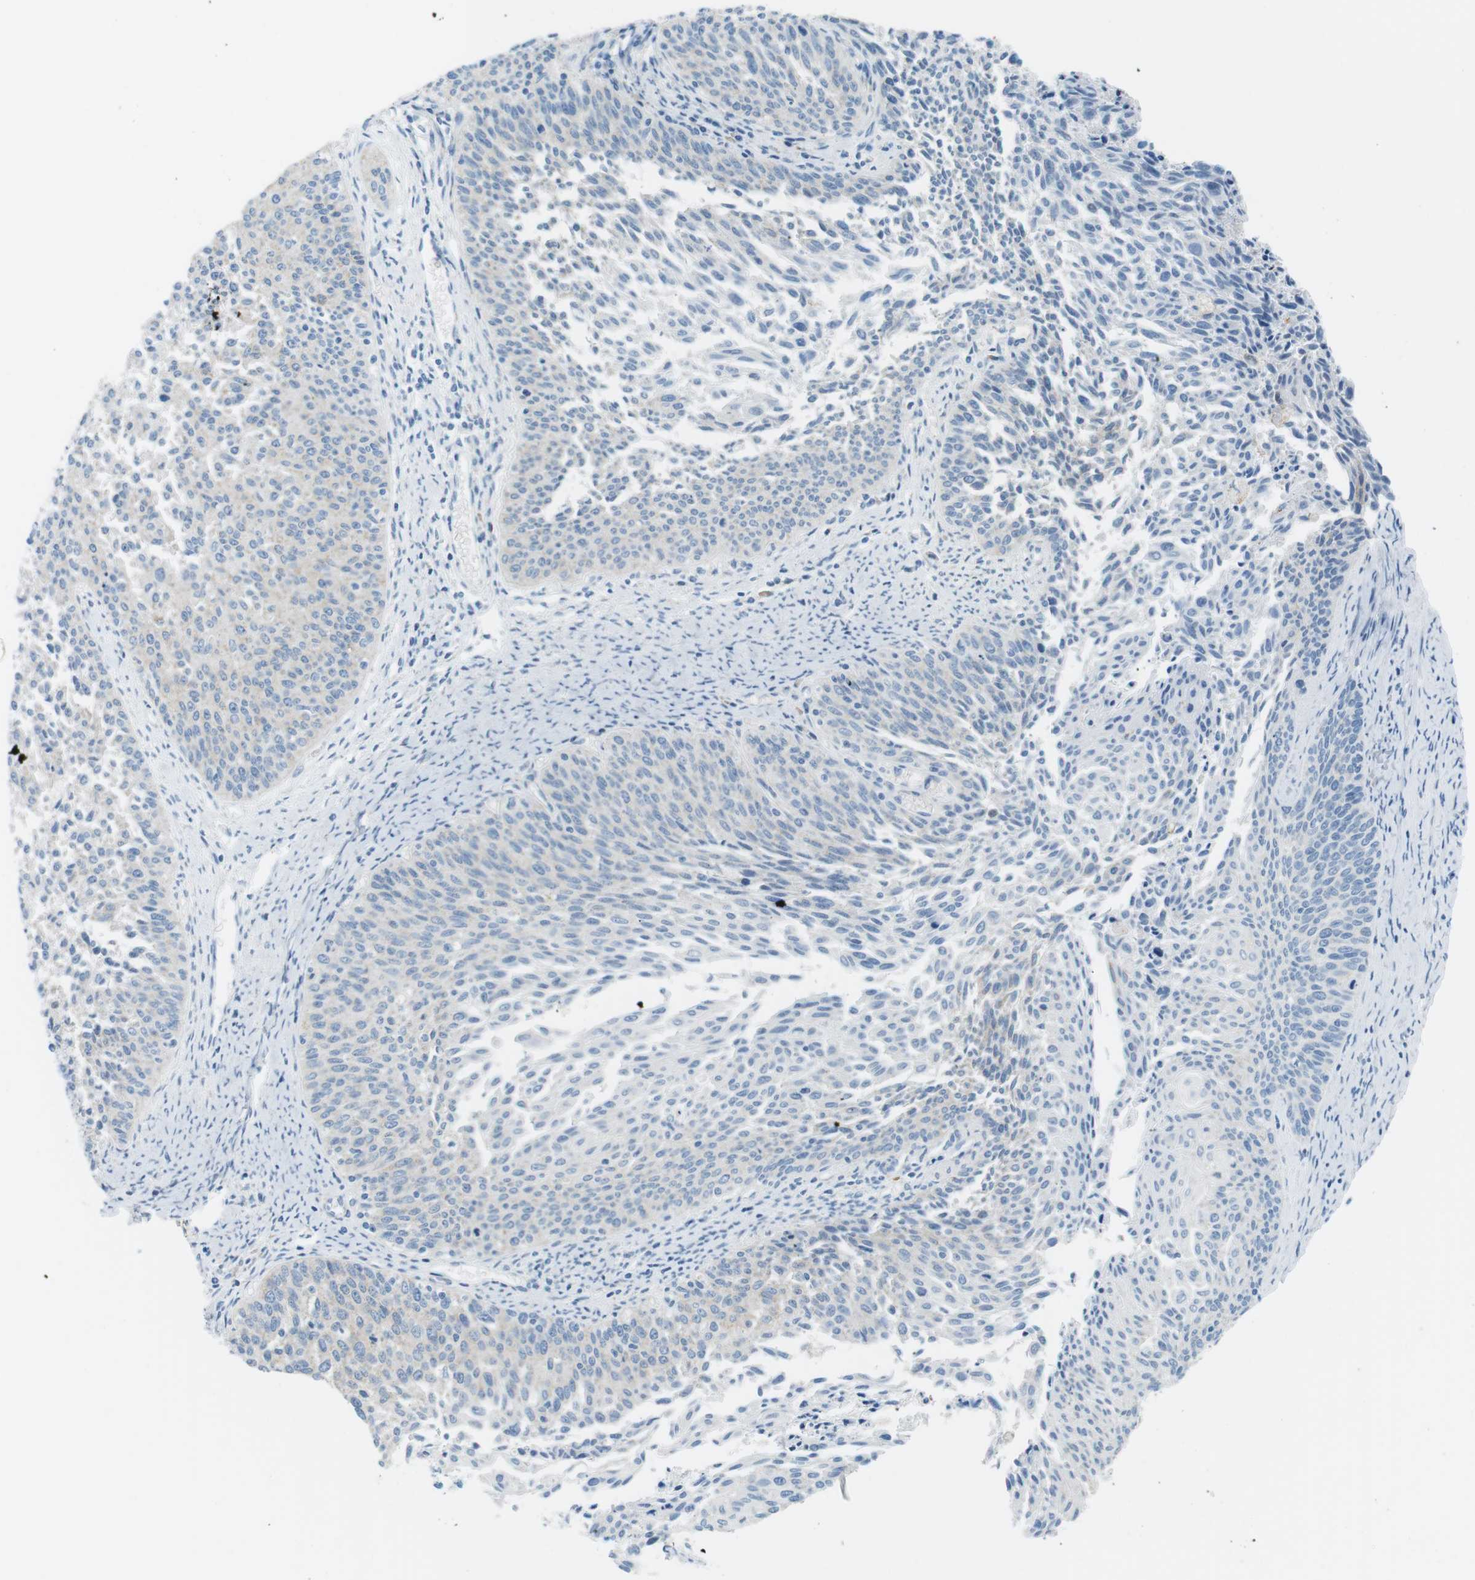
{"staining": {"intensity": "negative", "quantity": "none", "location": "none"}, "tissue": "cervical cancer", "cell_type": "Tumor cells", "image_type": "cancer", "snomed": [{"axis": "morphology", "description": "Squamous cell carcinoma, NOS"}, {"axis": "topography", "description": "Cervix"}], "caption": "Micrograph shows no protein staining in tumor cells of cervical cancer (squamous cell carcinoma) tissue.", "gene": "VAMP1", "patient": {"sex": "female", "age": 55}}